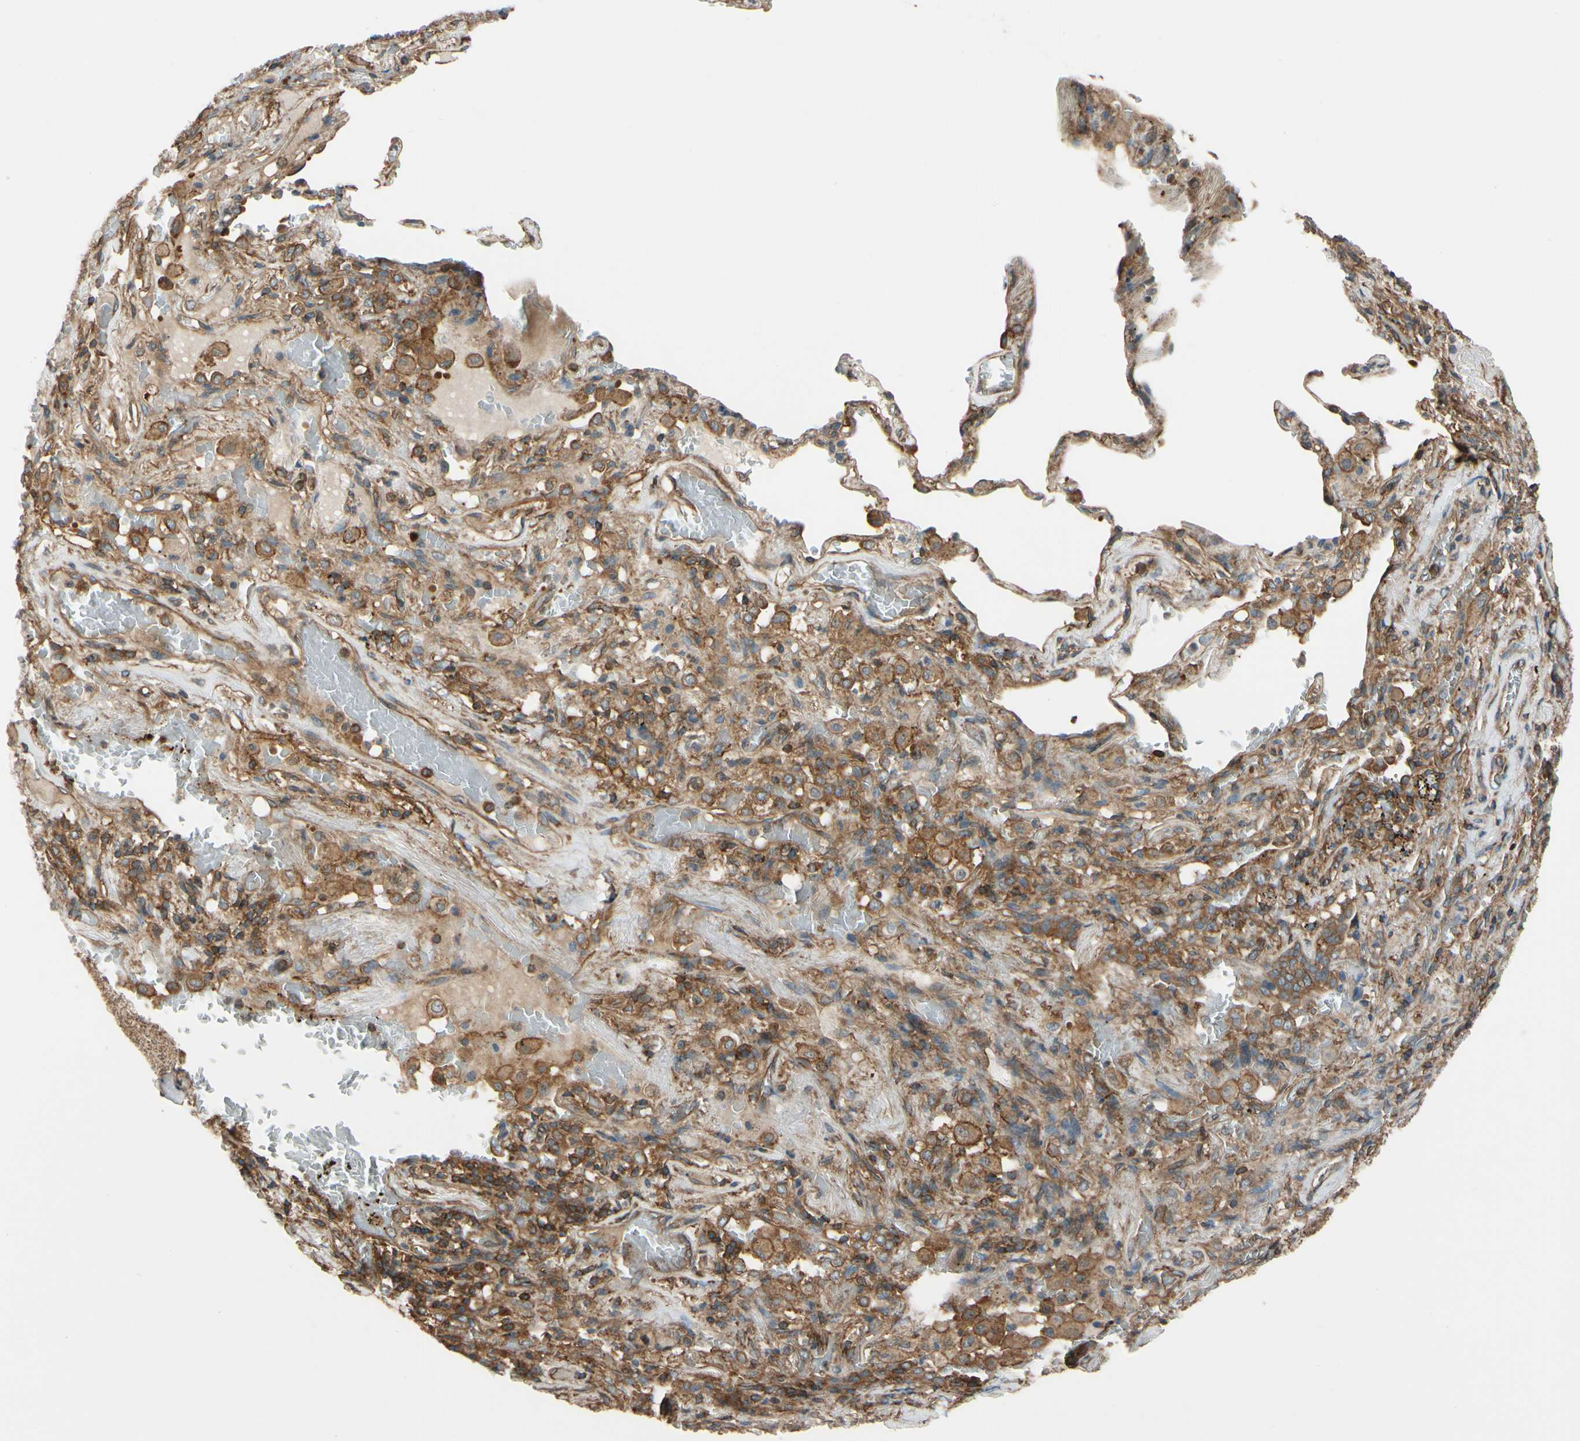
{"staining": {"intensity": "moderate", "quantity": "25%-75%", "location": "cytoplasmic/membranous"}, "tissue": "lung cancer", "cell_type": "Tumor cells", "image_type": "cancer", "snomed": [{"axis": "morphology", "description": "Squamous cell carcinoma, NOS"}, {"axis": "topography", "description": "Lung"}], "caption": "Immunohistochemistry (IHC) staining of squamous cell carcinoma (lung), which displays medium levels of moderate cytoplasmic/membranous staining in about 25%-75% of tumor cells indicating moderate cytoplasmic/membranous protein expression. The staining was performed using DAB (3,3'-diaminobenzidine) (brown) for protein detection and nuclei were counterstained in hematoxylin (blue).", "gene": "EPS15", "patient": {"sex": "male", "age": 57}}